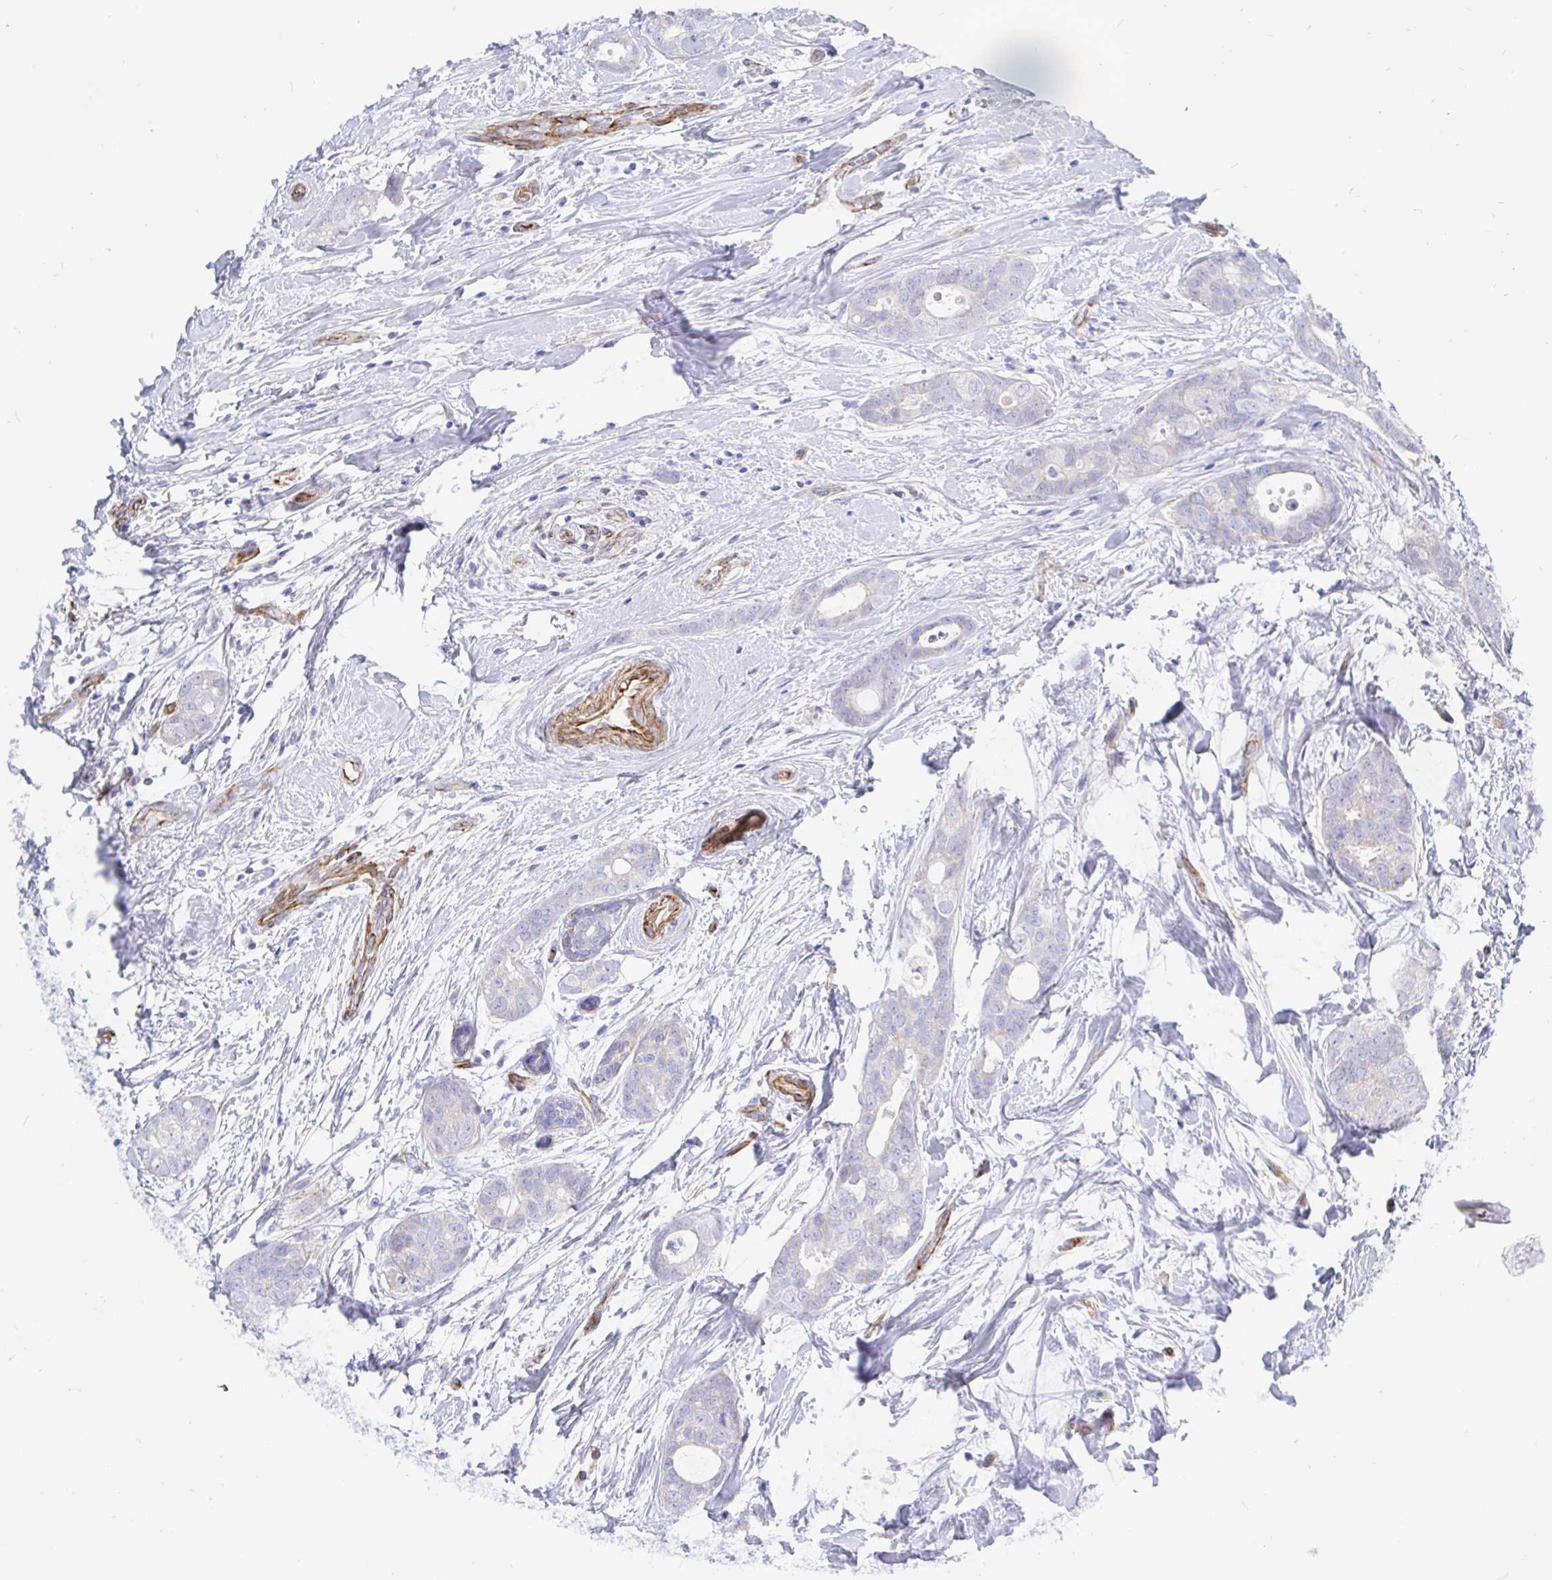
{"staining": {"intensity": "negative", "quantity": "none", "location": "none"}, "tissue": "breast cancer", "cell_type": "Tumor cells", "image_type": "cancer", "snomed": [{"axis": "morphology", "description": "Duct carcinoma"}, {"axis": "topography", "description": "Breast"}], "caption": "High magnification brightfield microscopy of breast infiltrating ductal carcinoma stained with DAB (brown) and counterstained with hematoxylin (blue): tumor cells show no significant staining.", "gene": "COX16", "patient": {"sex": "female", "age": 45}}